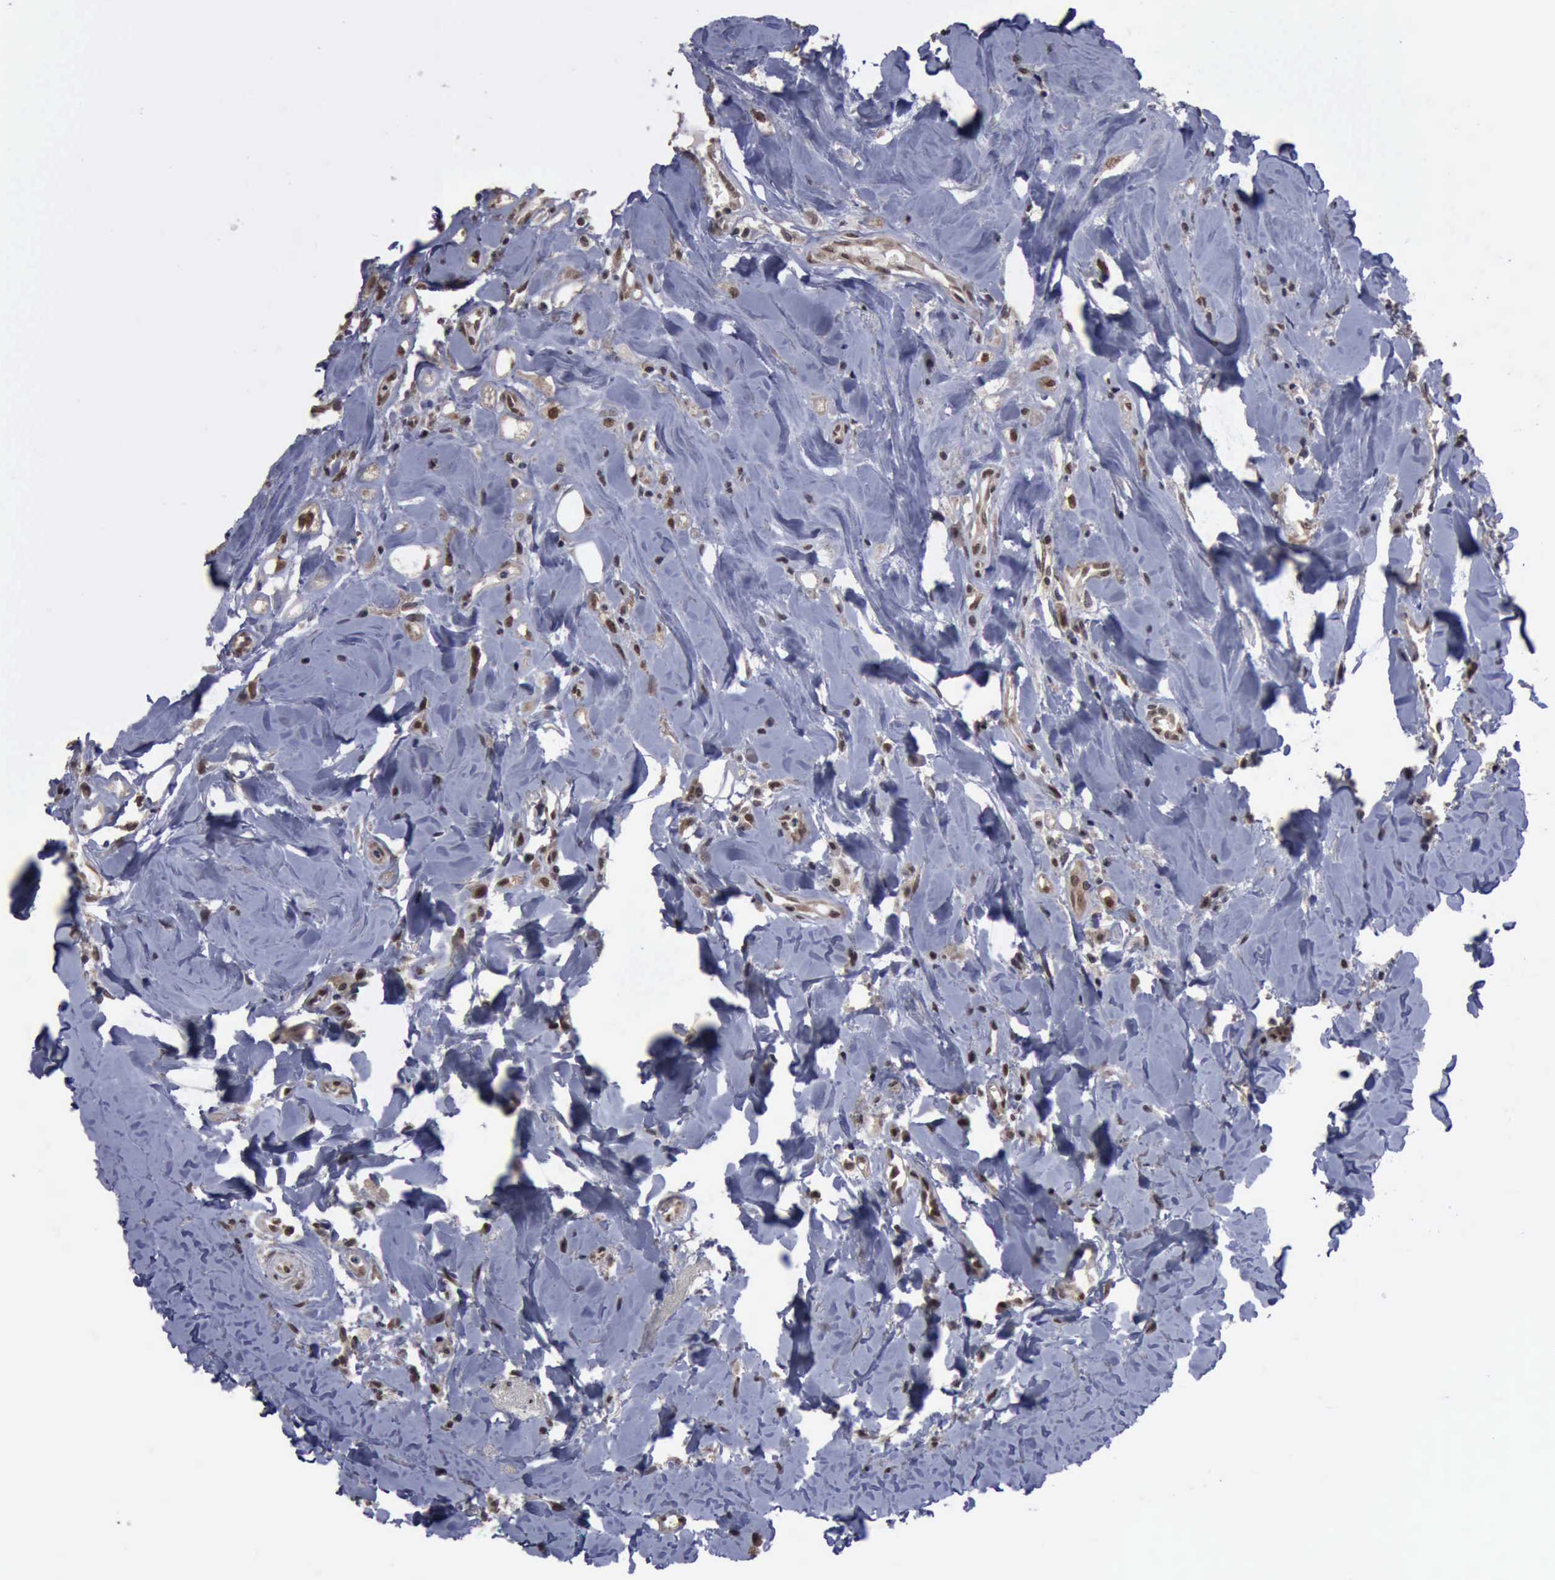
{"staining": {"intensity": "moderate", "quantity": "25%-75%", "location": "cytoplasmic/membranous,nuclear"}, "tissue": "head and neck cancer", "cell_type": "Tumor cells", "image_type": "cancer", "snomed": [{"axis": "morphology", "description": "Squamous cell carcinoma, NOS"}, {"axis": "topography", "description": "Oral tissue"}, {"axis": "topography", "description": "Head-Neck"}], "caption": "This histopathology image displays squamous cell carcinoma (head and neck) stained with immunohistochemistry to label a protein in brown. The cytoplasmic/membranous and nuclear of tumor cells show moderate positivity for the protein. Nuclei are counter-stained blue.", "gene": "RTCB", "patient": {"sex": "female", "age": 82}}